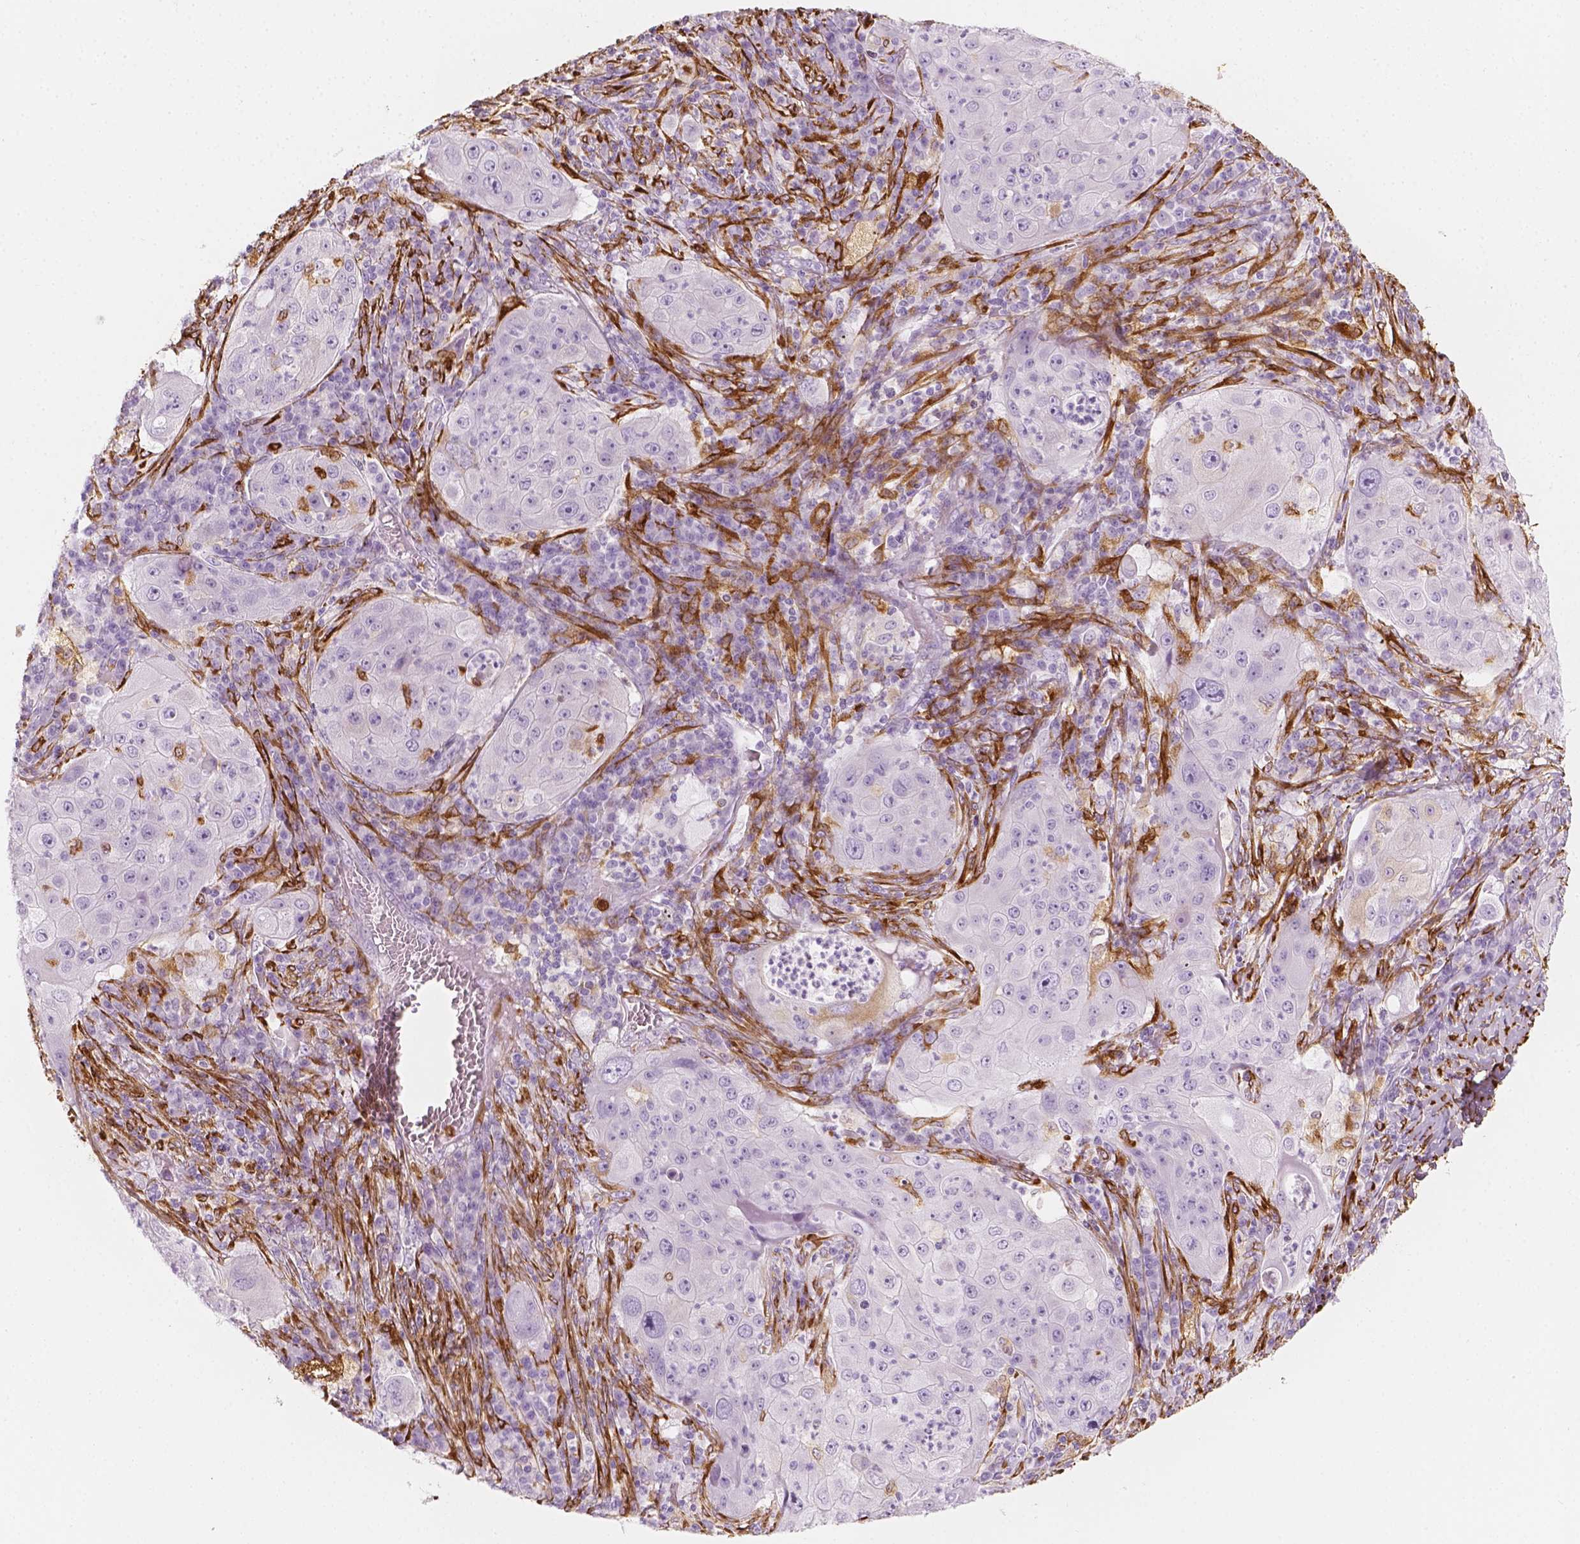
{"staining": {"intensity": "negative", "quantity": "none", "location": "none"}, "tissue": "lung cancer", "cell_type": "Tumor cells", "image_type": "cancer", "snomed": [{"axis": "morphology", "description": "Squamous cell carcinoma, NOS"}, {"axis": "topography", "description": "Lung"}], "caption": "This micrograph is of lung cancer stained with immunohistochemistry (IHC) to label a protein in brown with the nuclei are counter-stained blue. There is no staining in tumor cells.", "gene": "CES1", "patient": {"sex": "female", "age": 59}}